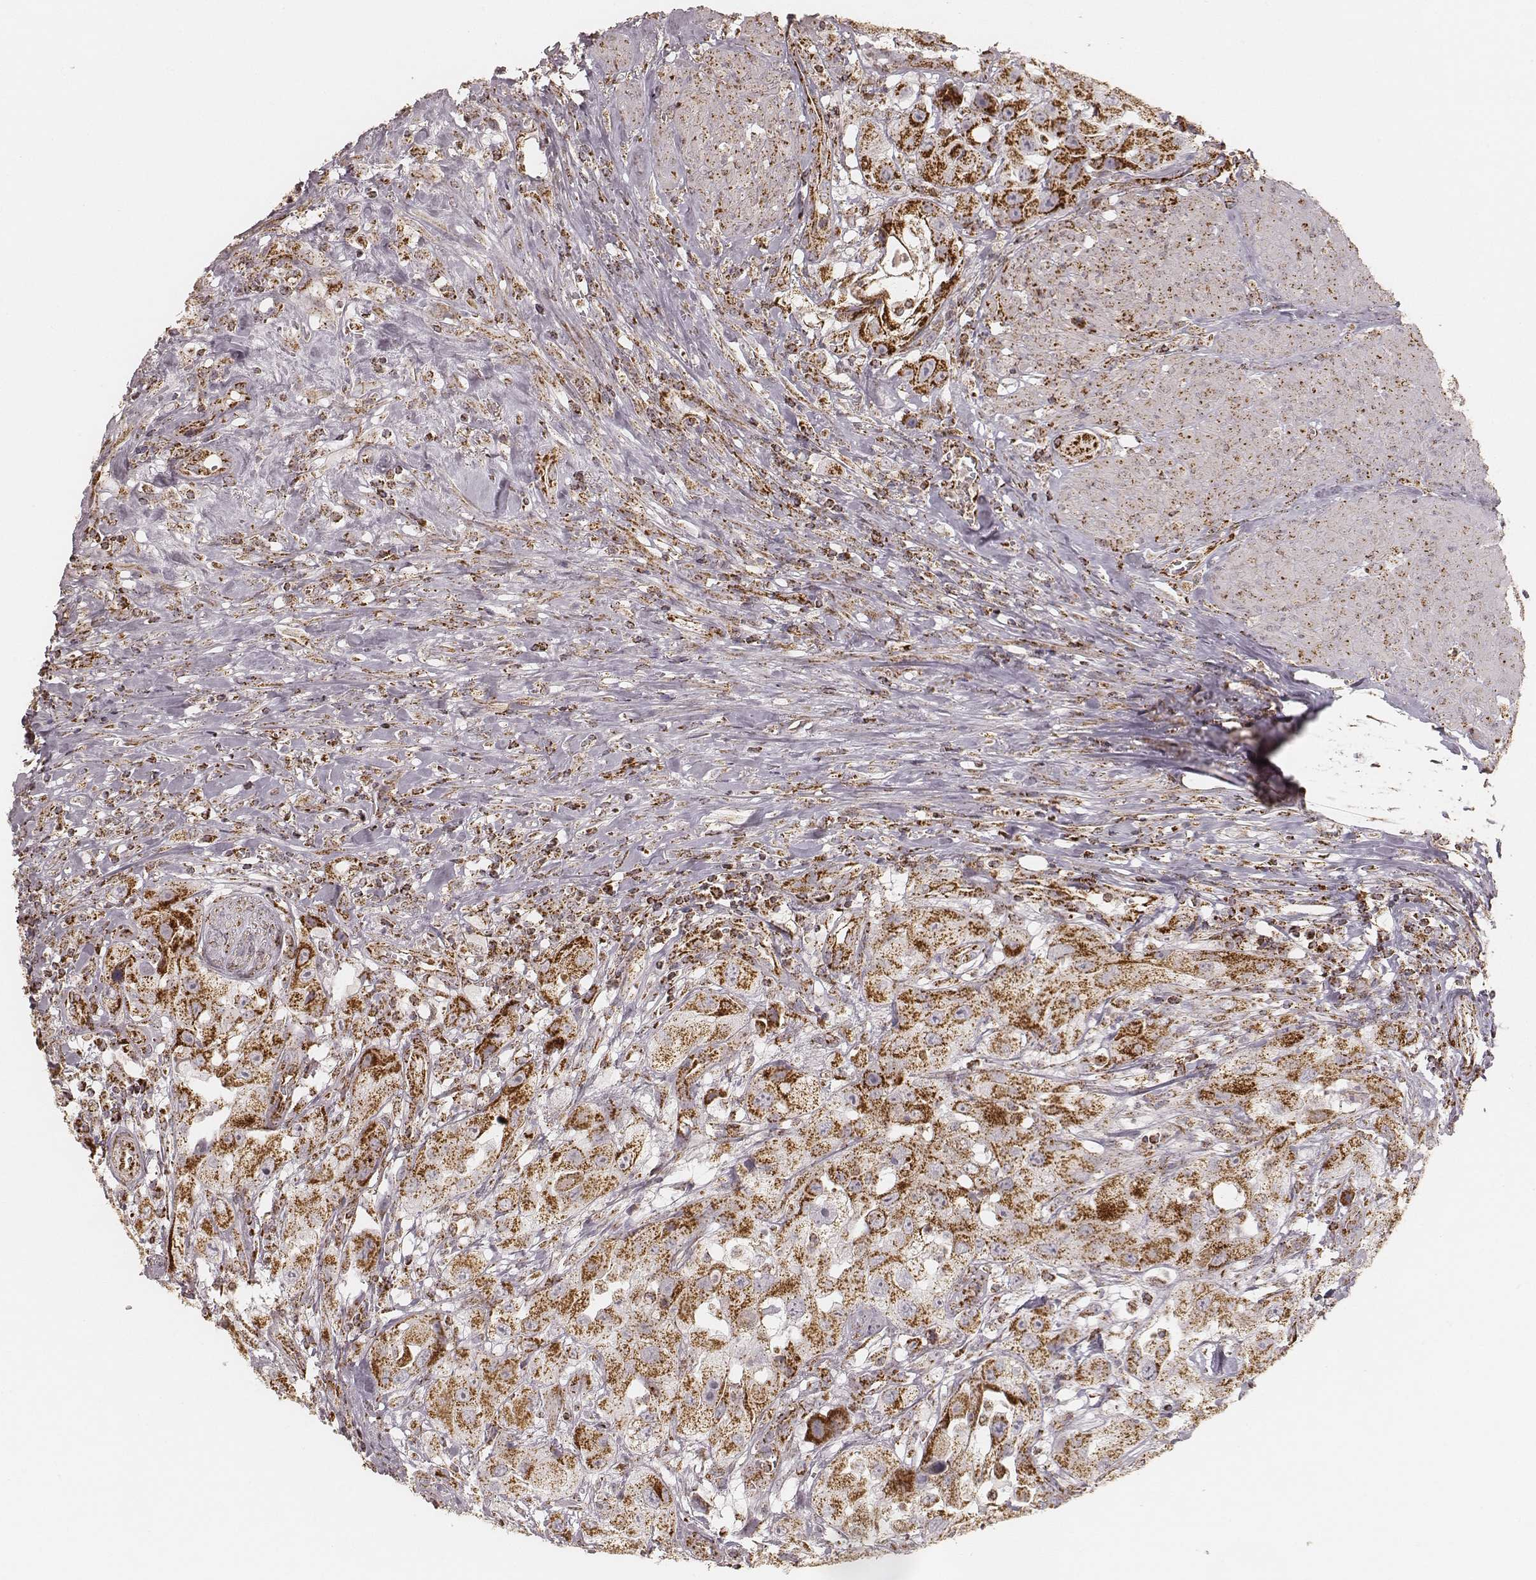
{"staining": {"intensity": "strong", "quantity": ">75%", "location": "cytoplasmic/membranous"}, "tissue": "urothelial cancer", "cell_type": "Tumor cells", "image_type": "cancer", "snomed": [{"axis": "morphology", "description": "Urothelial carcinoma, High grade"}, {"axis": "topography", "description": "Urinary bladder"}], "caption": "Immunohistochemical staining of human urothelial cancer demonstrates high levels of strong cytoplasmic/membranous expression in about >75% of tumor cells. Nuclei are stained in blue.", "gene": "CS", "patient": {"sex": "male", "age": 79}}